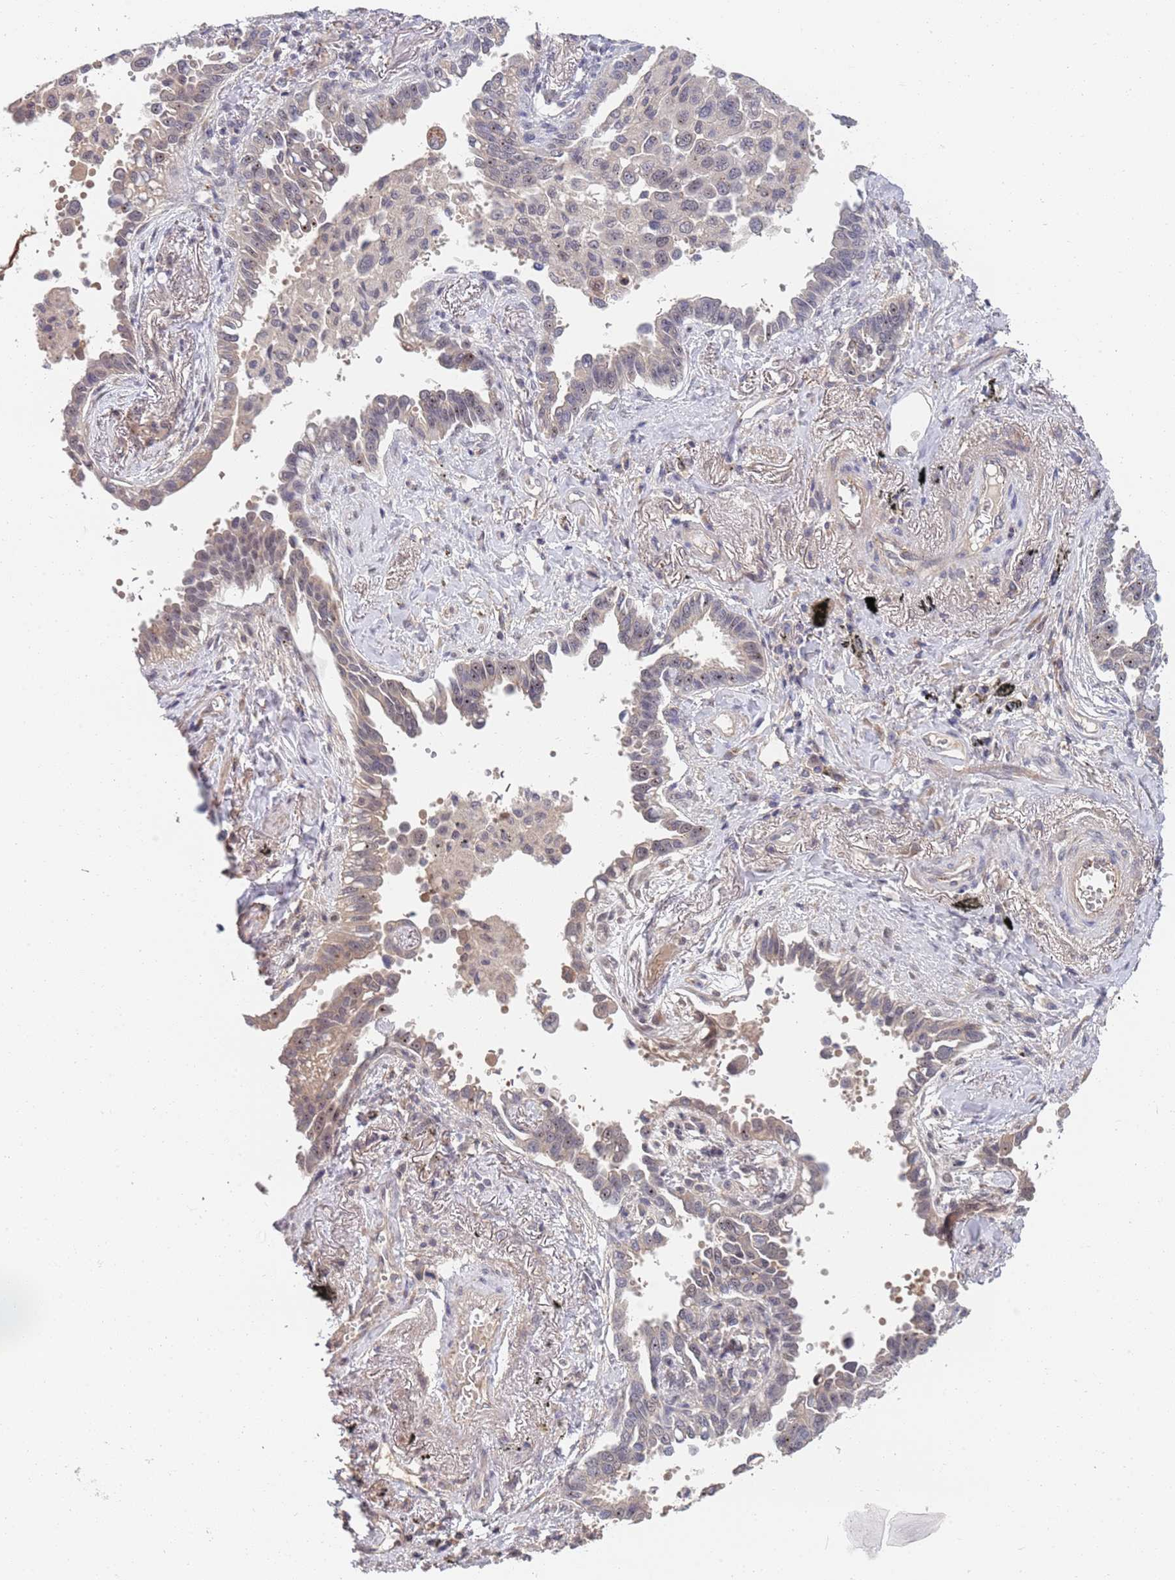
{"staining": {"intensity": "weak", "quantity": "<25%", "location": "nuclear"}, "tissue": "lung cancer", "cell_type": "Tumor cells", "image_type": "cancer", "snomed": [{"axis": "morphology", "description": "Adenocarcinoma, NOS"}, {"axis": "topography", "description": "Lung"}], "caption": "Tumor cells show no significant staining in lung cancer.", "gene": "B4GALT4", "patient": {"sex": "male", "age": 67}}